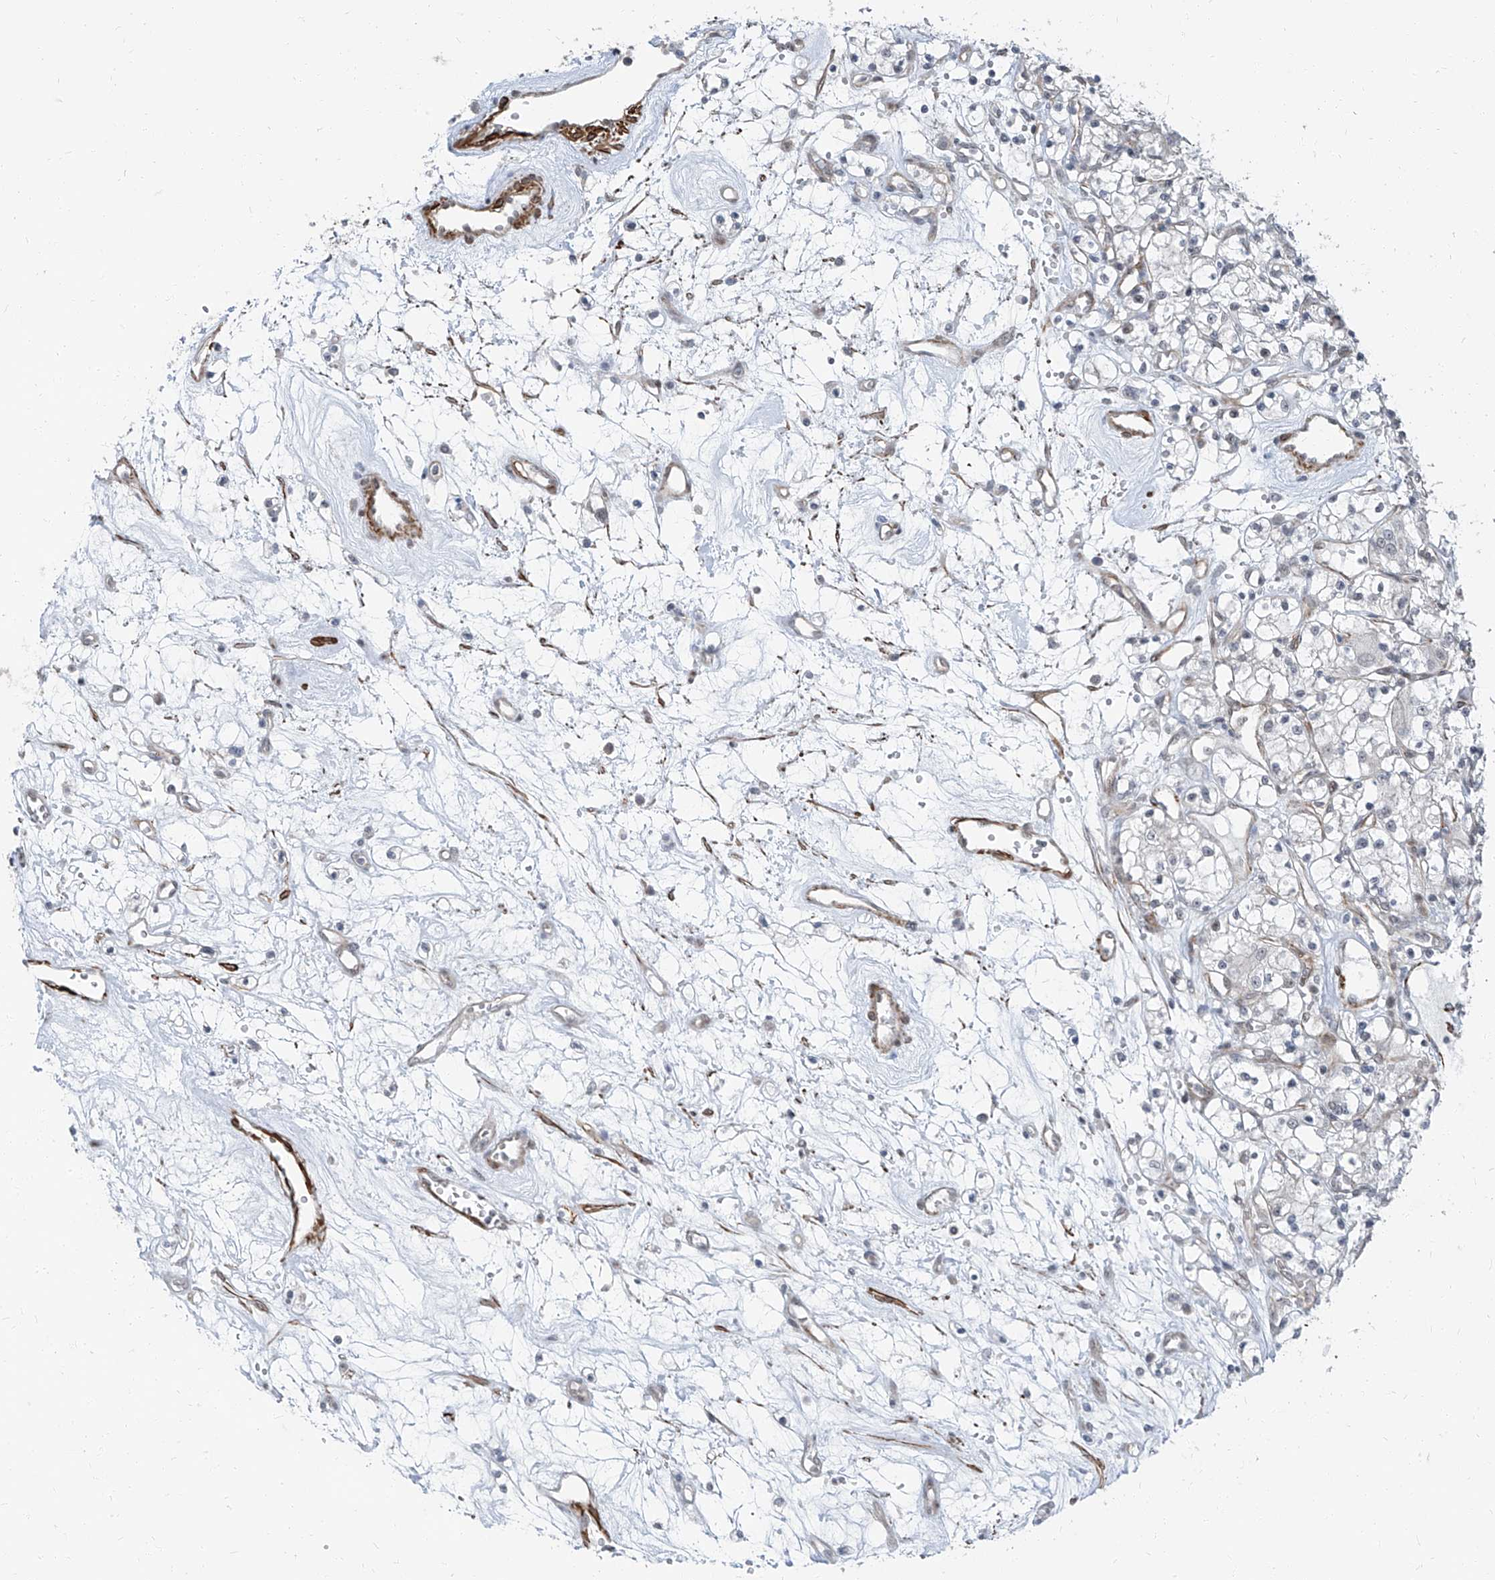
{"staining": {"intensity": "negative", "quantity": "none", "location": "none"}, "tissue": "renal cancer", "cell_type": "Tumor cells", "image_type": "cancer", "snomed": [{"axis": "morphology", "description": "Adenocarcinoma, NOS"}, {"axis": "topography", "description": "Kidney"}], "caption": "Renal adenocarcinoma was stained to show a protein in brown. There is no significant staining in tumor cells. Brightfield microscopy of IHC stained with DAB (brown) and hematoxylin (blue), captured at high magnification.", "gene": "TXLNB", "patient": {"sex": "female", "age": 59}}